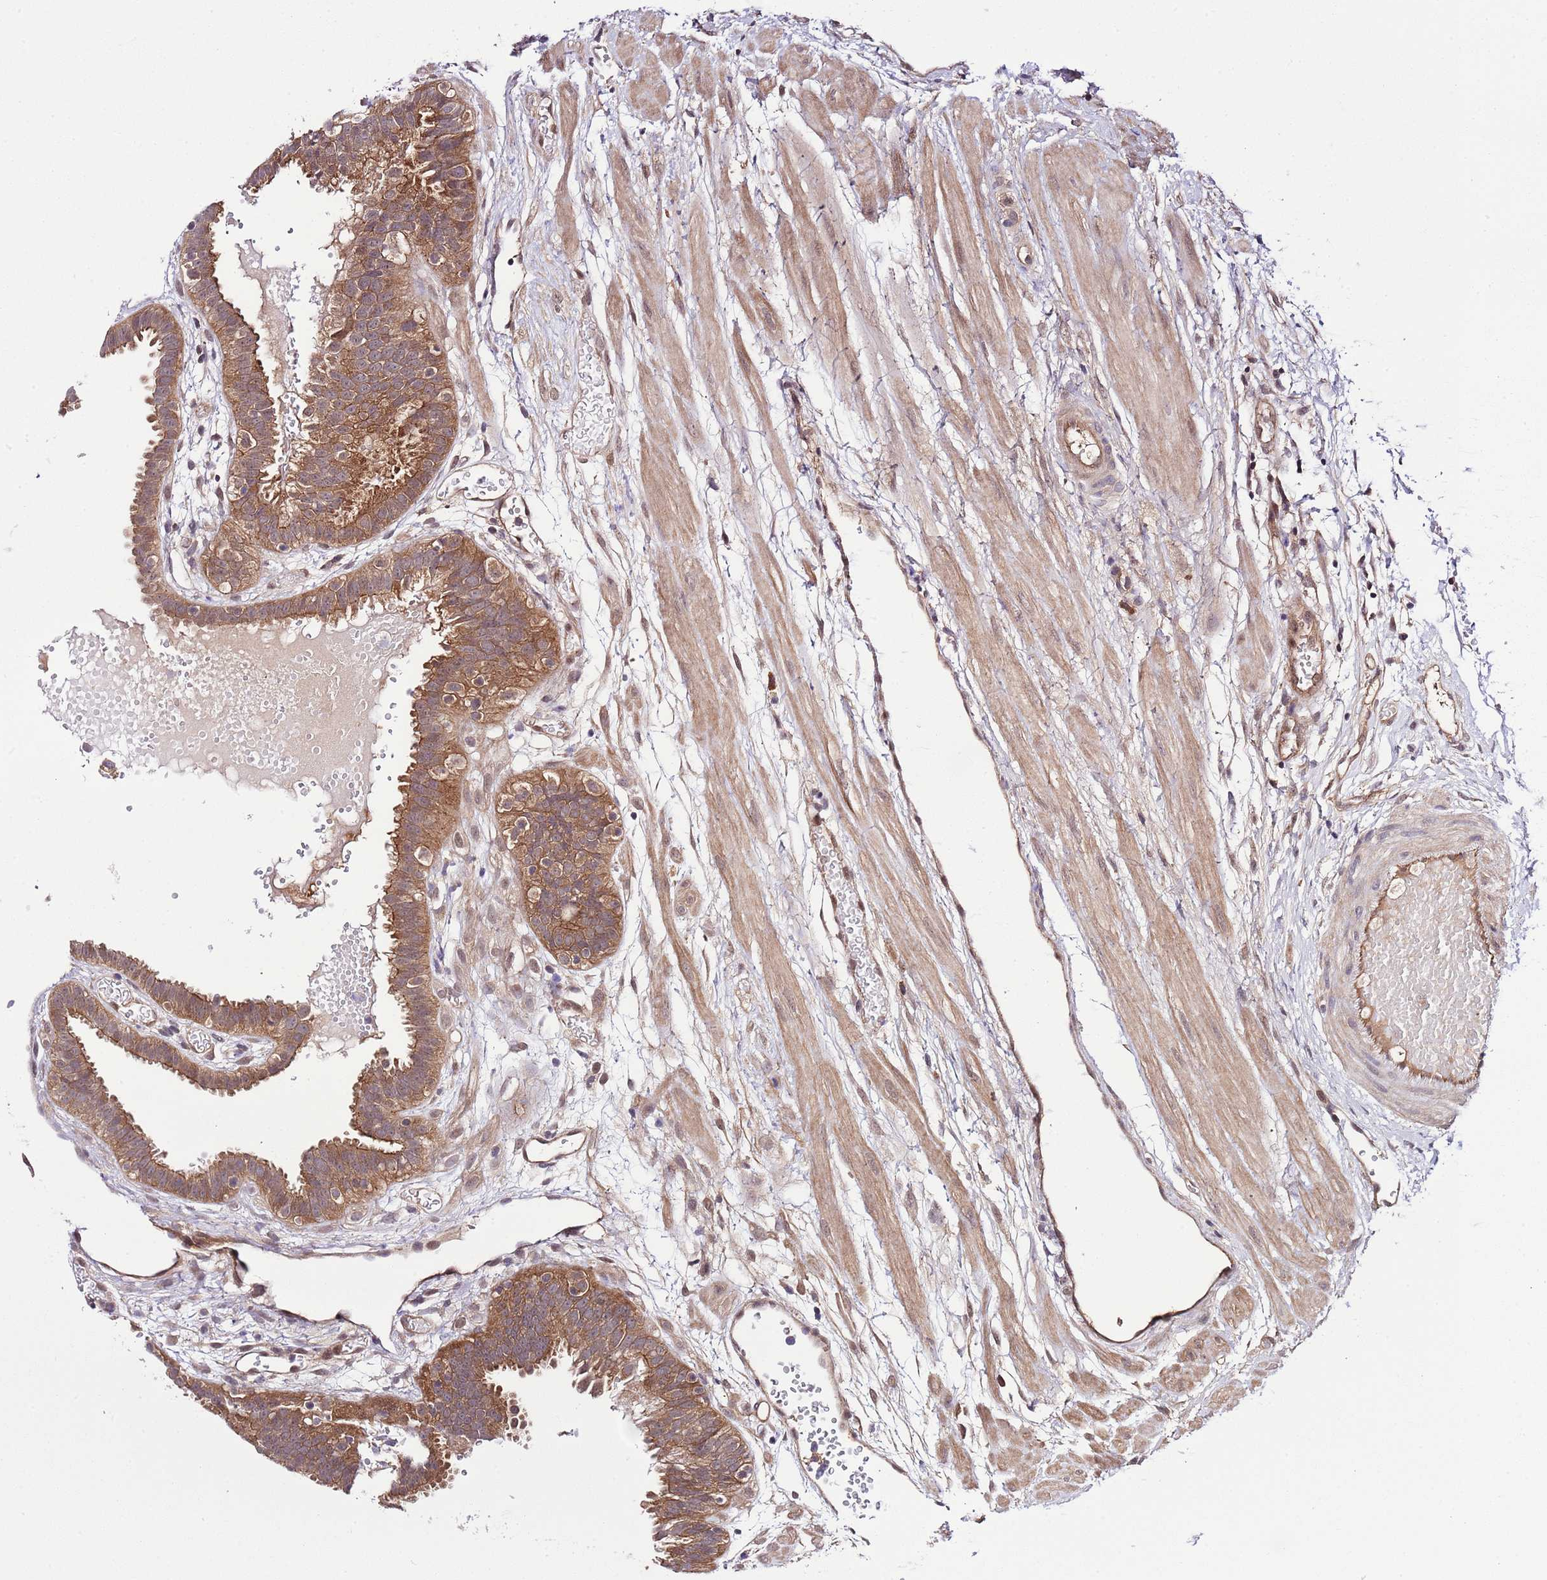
{"staining": {"intensity": "moderate", "quantity": ">75%", "location": "cytoplasmic/membranous"}, "tissue": "fallopian tube", "cell_type": "Glandular cells", "image_type": "normal", "snomed": [{"axis": "morphology", "description": "Normal tissue, NOS"}, {"axis": "topography", "description": "Fallopian tube"}], "caption": "The photomicrograph displays staining of normal fallopian tube, revealing moderate cytoplasmic/membranous protein positivity (brown color) within glandular cells. The staining was performed using DAB to visualize the protein expression in brown, while the nuclei were stained in blue with hematoxylin (Magnification: 20x).", "gene": "DONSON", "patient": {"sex": "female", "age": 37}}